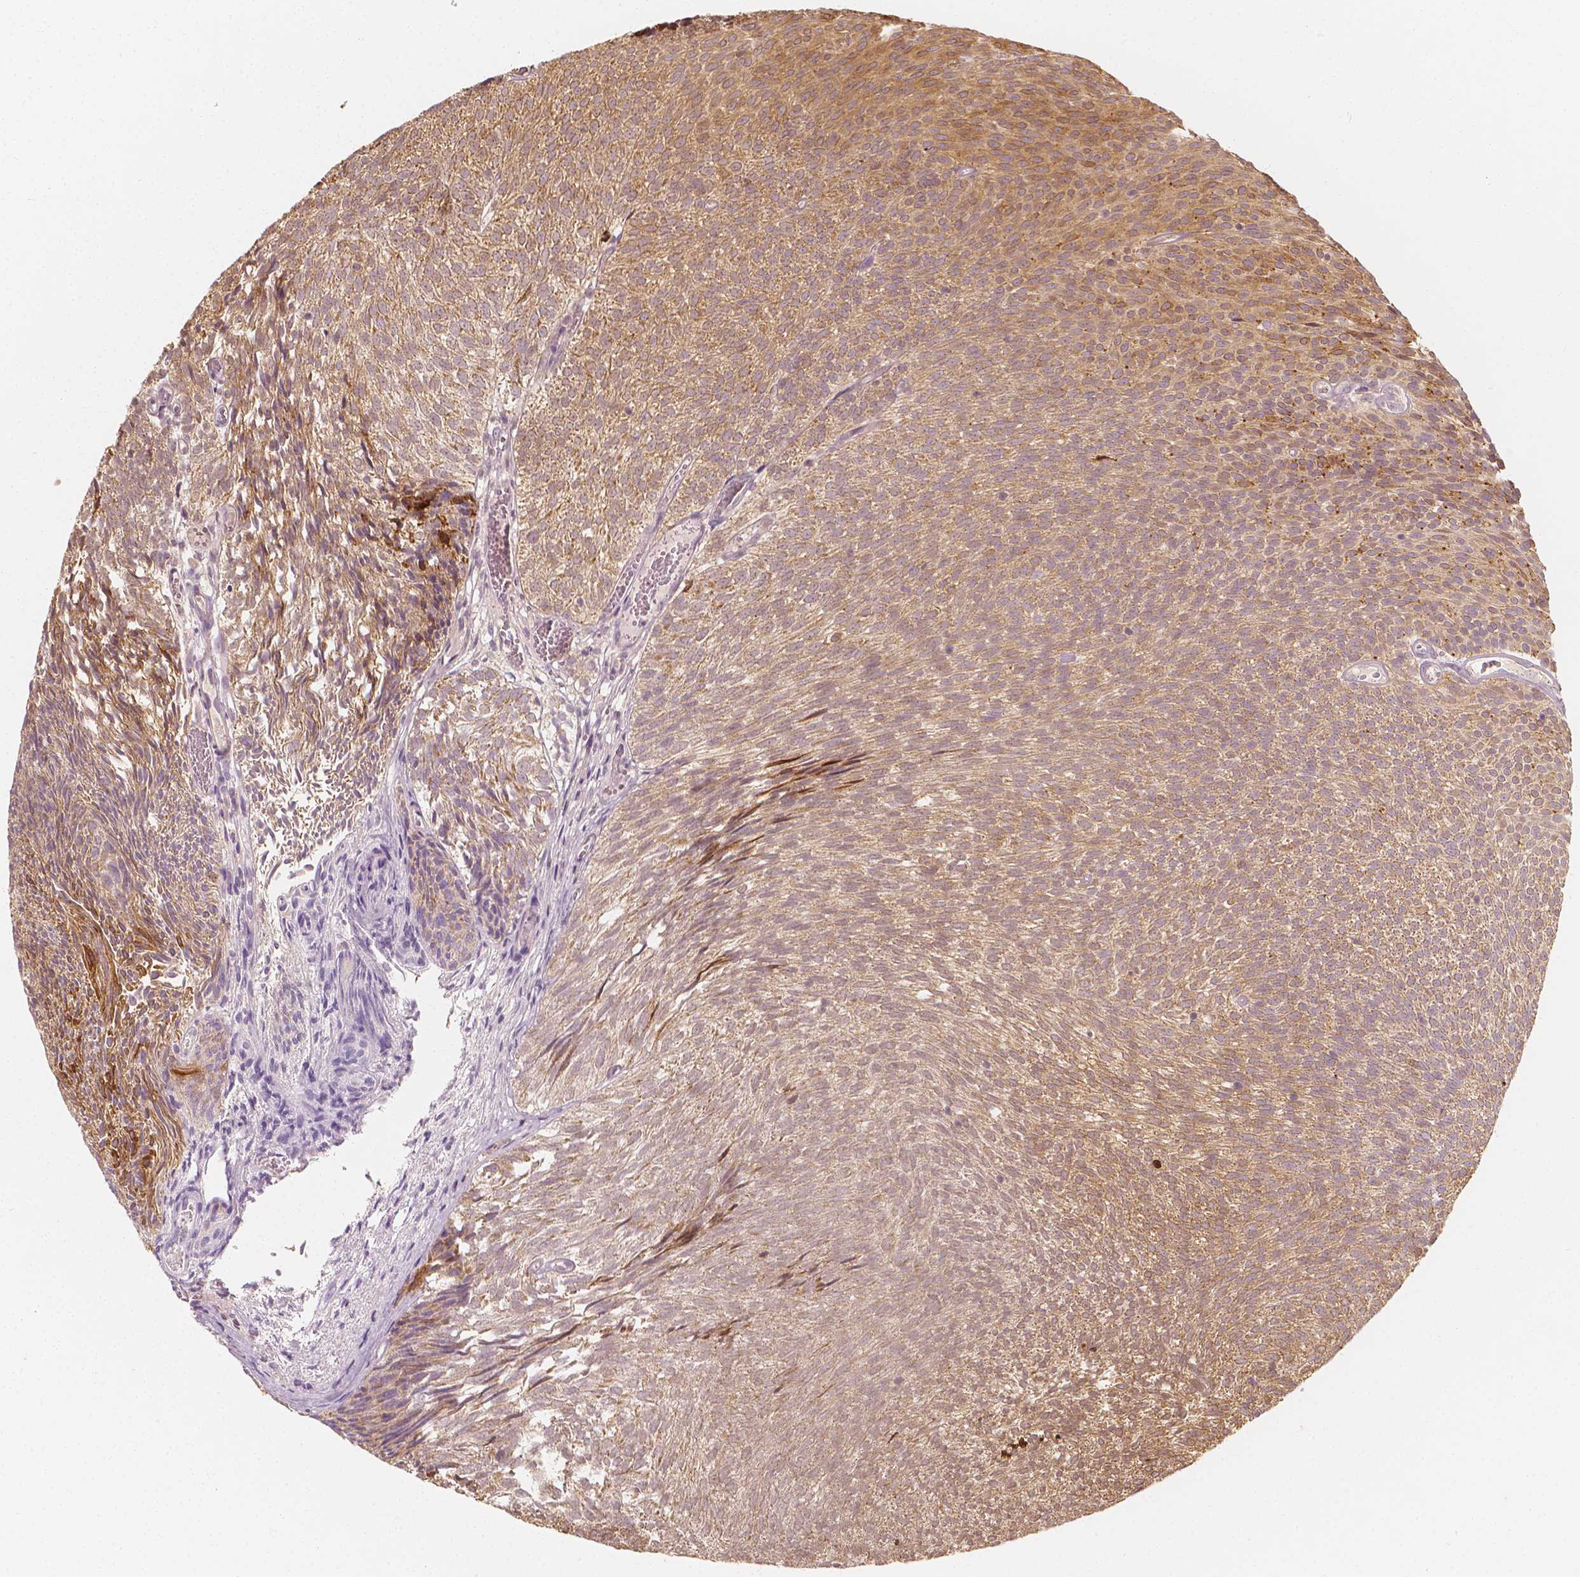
{"staining": {"intensity": "moderate", "quantity": "25%-75%", "location": "cytoplasmic/membranous"}, "tissue": "urothelial cancer", "cell_type": "Tumor cells", "image_type": "cancer", "snomed": [{"axis": "morphology", "description": "Urothelial carcinoma, Low grade"}, {"axis": "topography", "description": "Urinary bladder"}], "caption": "Tumor cells demonstrate medium levels of moderate cytoplasmic/membranous positivity in approximately 25%-75% of cells in human urothelial cancer. (DAB (3,3'-diaminobenzidine) IHC, brown staining for protein, blue staining for nuclei).", "gene": "SHPK", "patient": {"sex": "male", "age": 77}}